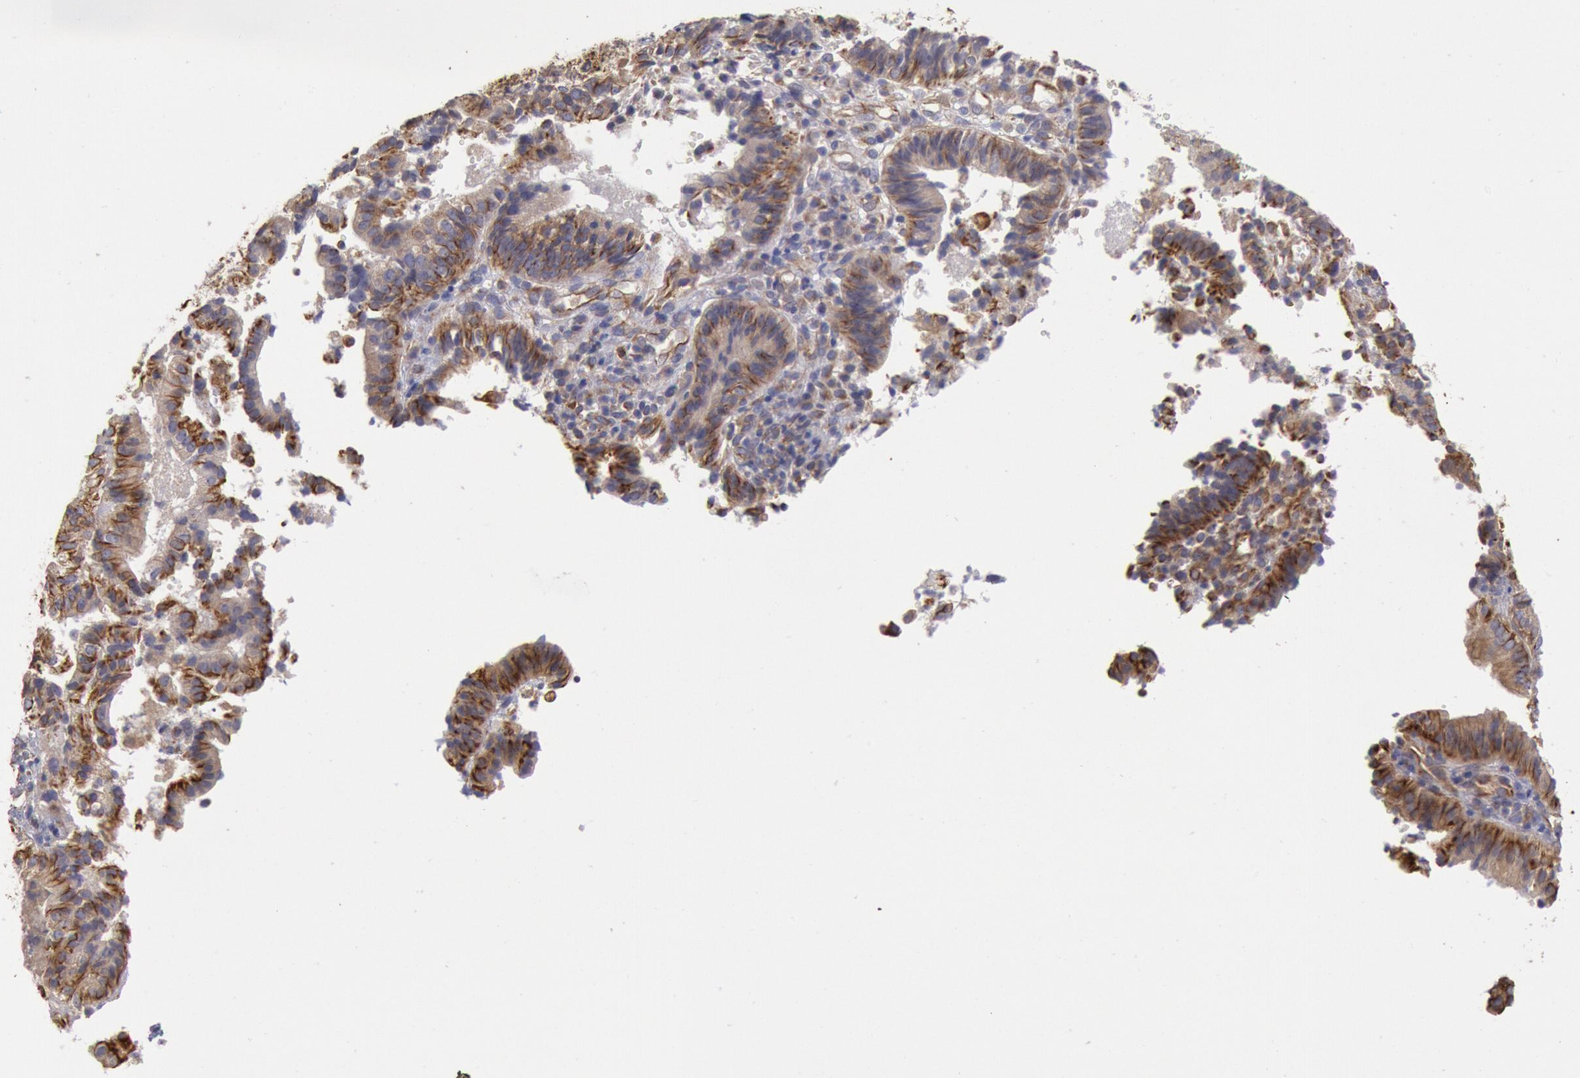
{"staining": {"intensity": "moderate", "quantity": ">75%", "location": "cytoplasmic/membranous"}, "tissue": "cervical cancer", "cell_type": "Tumor cells", "image_type": "cancer", "snomed": [{"axis": "morphology", "description": "Adenocarcinoma, NOS"}, {"axis": "topography", "description": "Cervix"}], "caption": "The immunohistochemical stain labels moderate cytoplasmic/membranous staining in tumor cells of cervical cancer (adenocarcinoma) tissue.", "gene": "RNF139", "patient": {"sex": "female", "age": 60}}